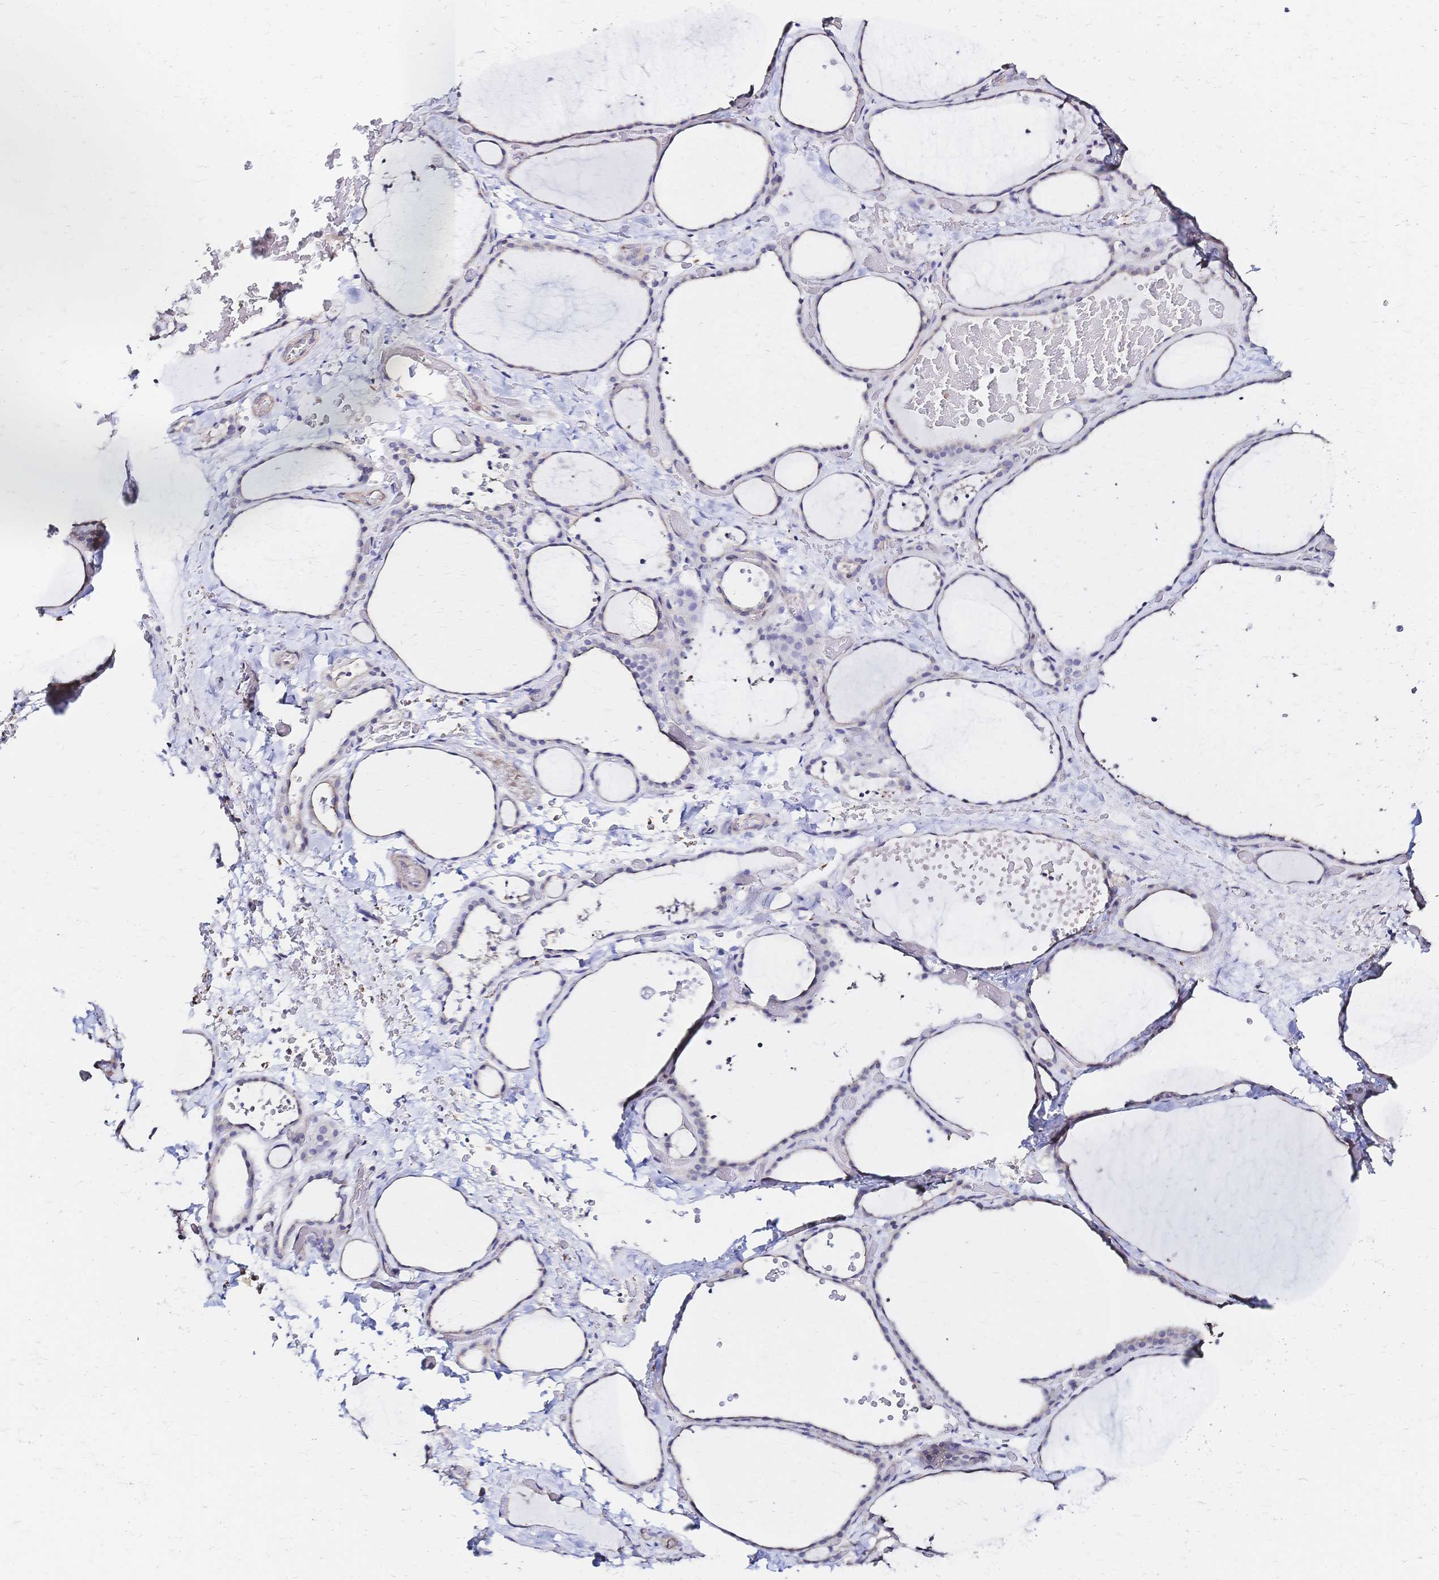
{"staining": {"intensity": "negative", "quantity": "none", "location": "none"}, "tissue": "thyroid gland", "cell_type": "Glandular cells", "image_type": "normal", "snomed": [{"axis": "morphology", "description": "Normal tissue, NOS"}, {"axis": "topography", "description": "Thyroid gland"}], "caption": "Immunohistochemistry of unremarkable human thyroid gland reveals no staining in glandular cells.", "gene": "SLC5A1", "patient": {"sex": "female", "age": 36}}